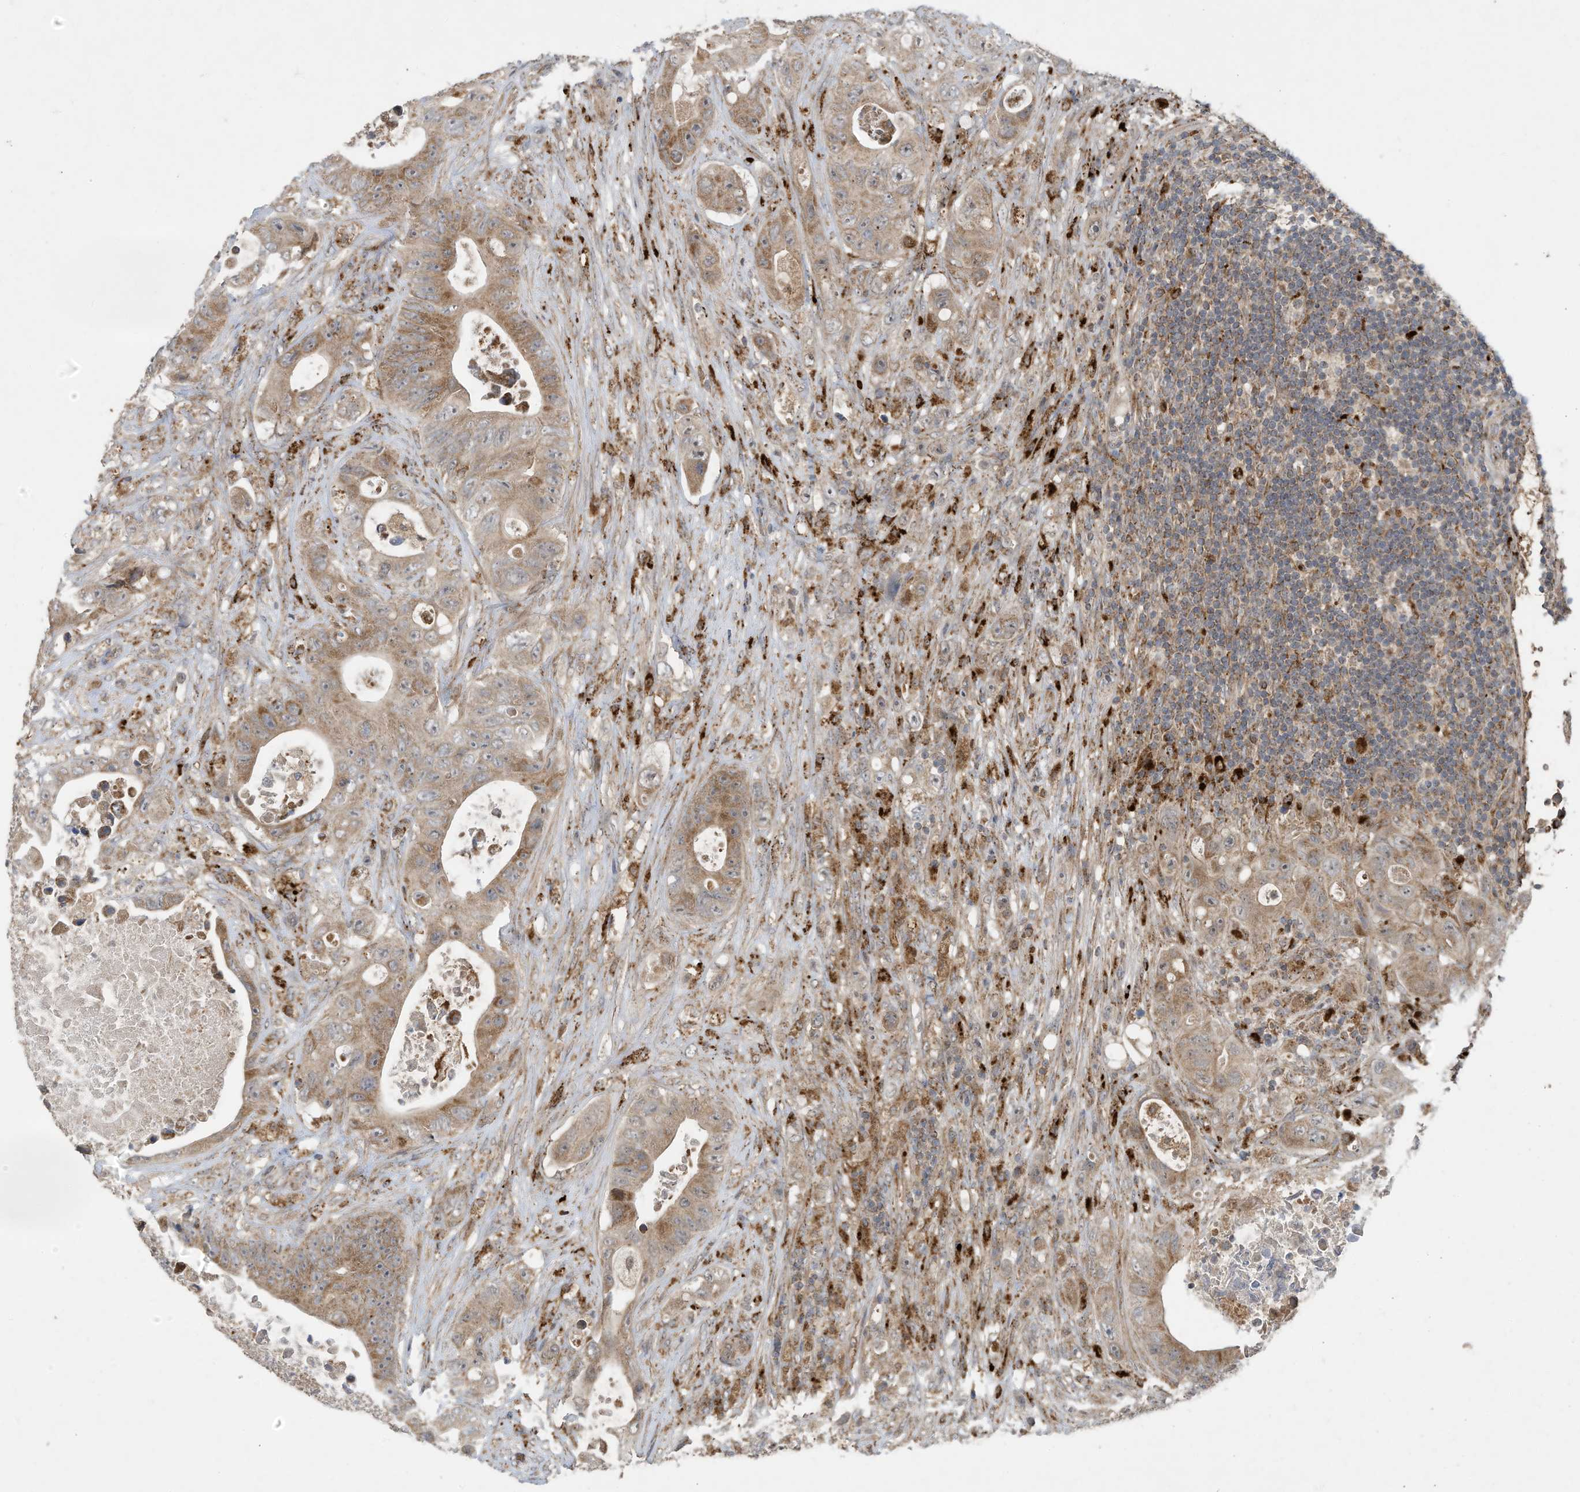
{"staining": {"intensity": "moderate", "quantity": ">75%", "location": "cytoplasmic/membranous"}, "tissue": "colorectal cancer", "cell_type": "Tumor cells", "image_type": "cancer", "snomed": [{"axis": "morphology", "description": "Adenocarcinoma, NOS"}, {"axis": "topography", "description": "Colon"}], "caption": "This histopathology image demonstrates immunohistochemistry (IHC) staining of human colorectal cancer (adenocarcinoma), with medium moderate cytoplasmic/membranous positivity in about >75% of tumor cells.", "gene": "C2orf74", "patient": {"sex": "female", "age": 46}}